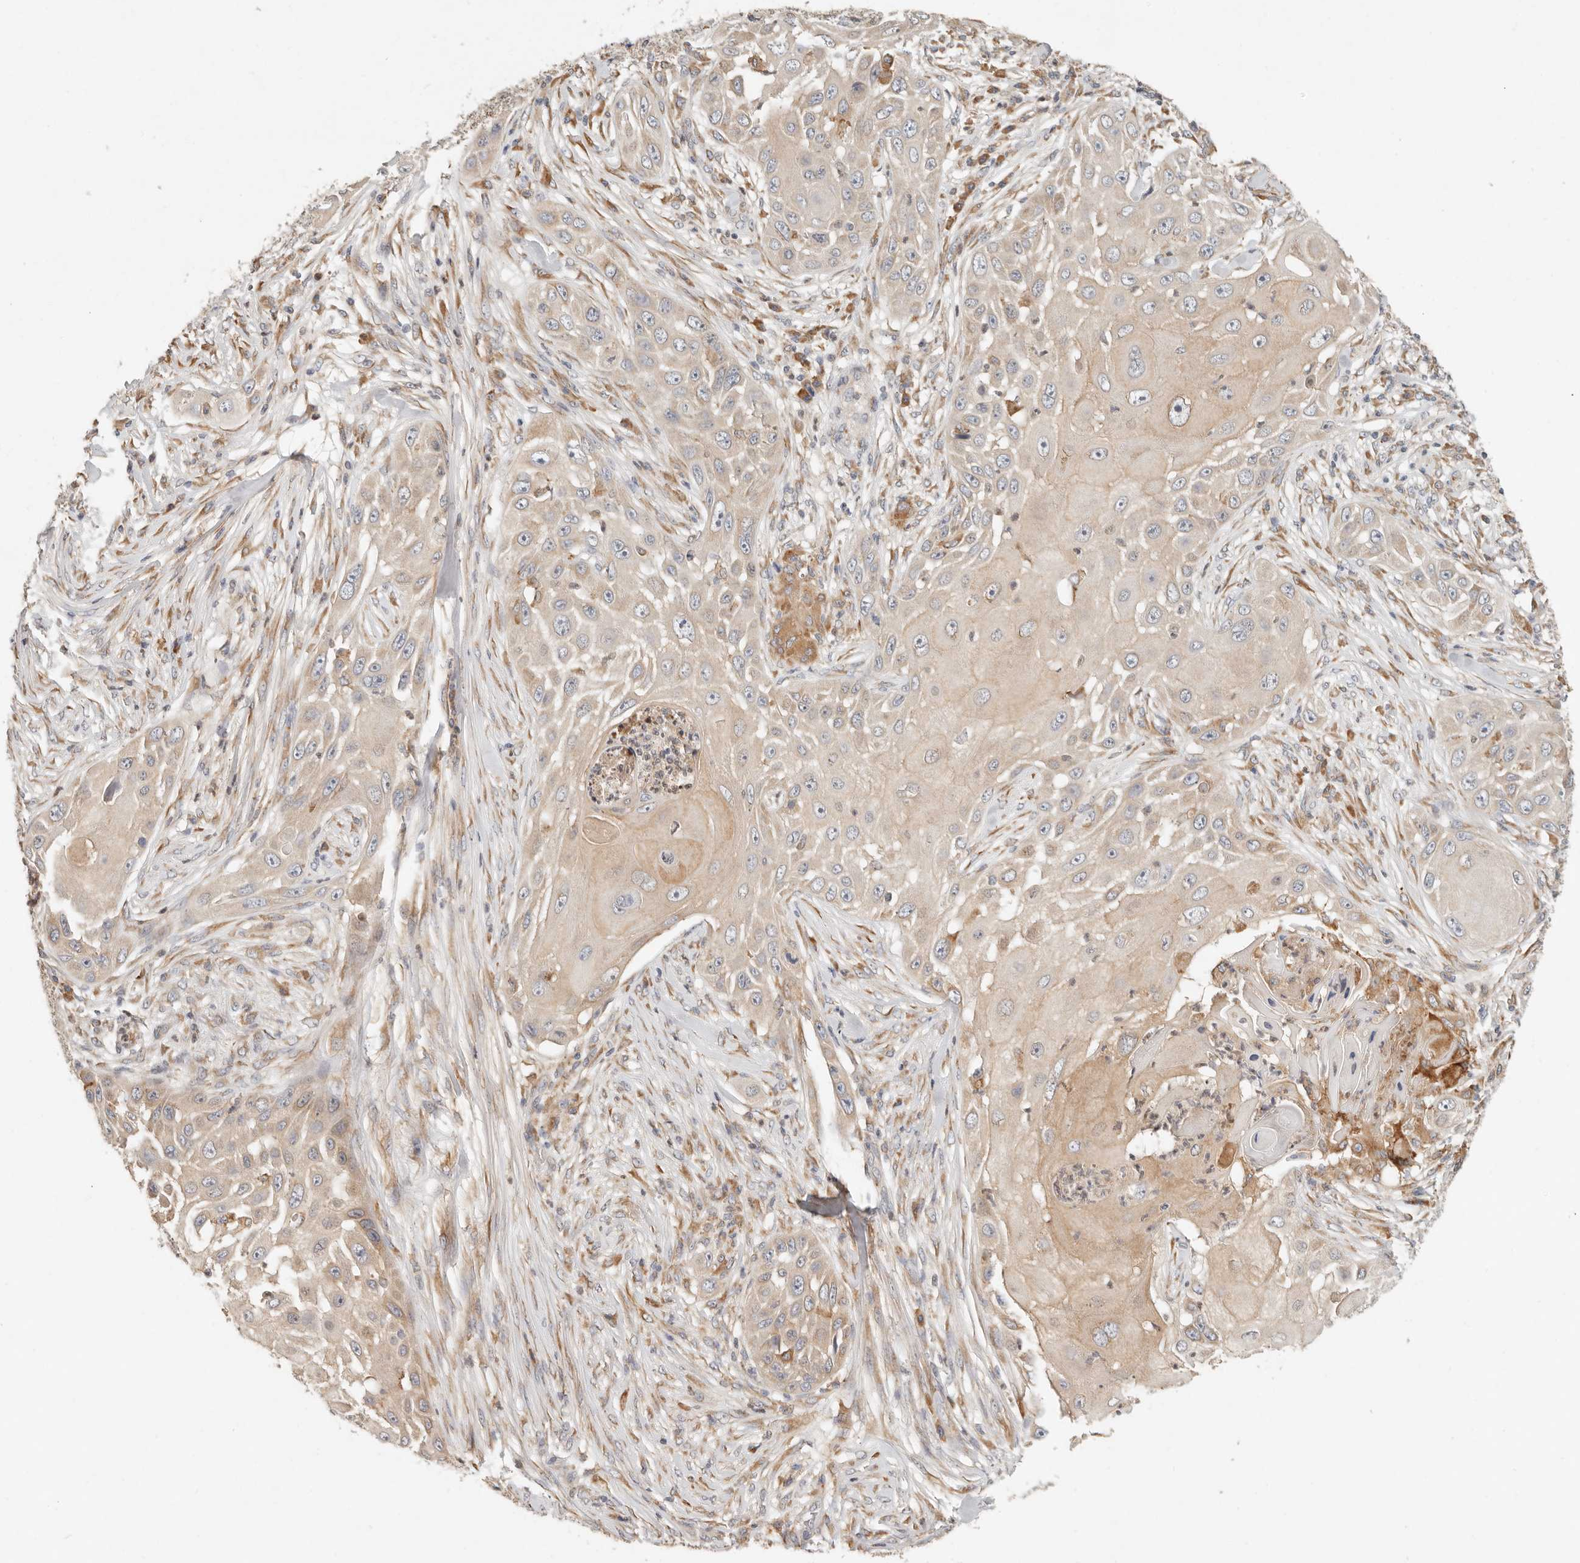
{"staining": {"intensity": "weak", "quantity": "25%-75%", "location": "cytoplasmic/membranous"}, "tissue": "skin cancer", "cell_type": "Tumor cells", "image_type": "cancer", "snomed": [{"axis": "morphology", "description": "Squamous cell carcinoma, NOS"}, {"axis": "topography", "description": "Skin"}], "caption": "Immunohistochemistry (IHC) (DAB) staining of skin cancer (squamous cell carcinoma) demonstrates weak cytoplasmic/membranous protein staining in approximately 25%-75% of tumor cells.", "gene": "ARHGEF10L", "patient": {"sex": "female", "age": 44}}